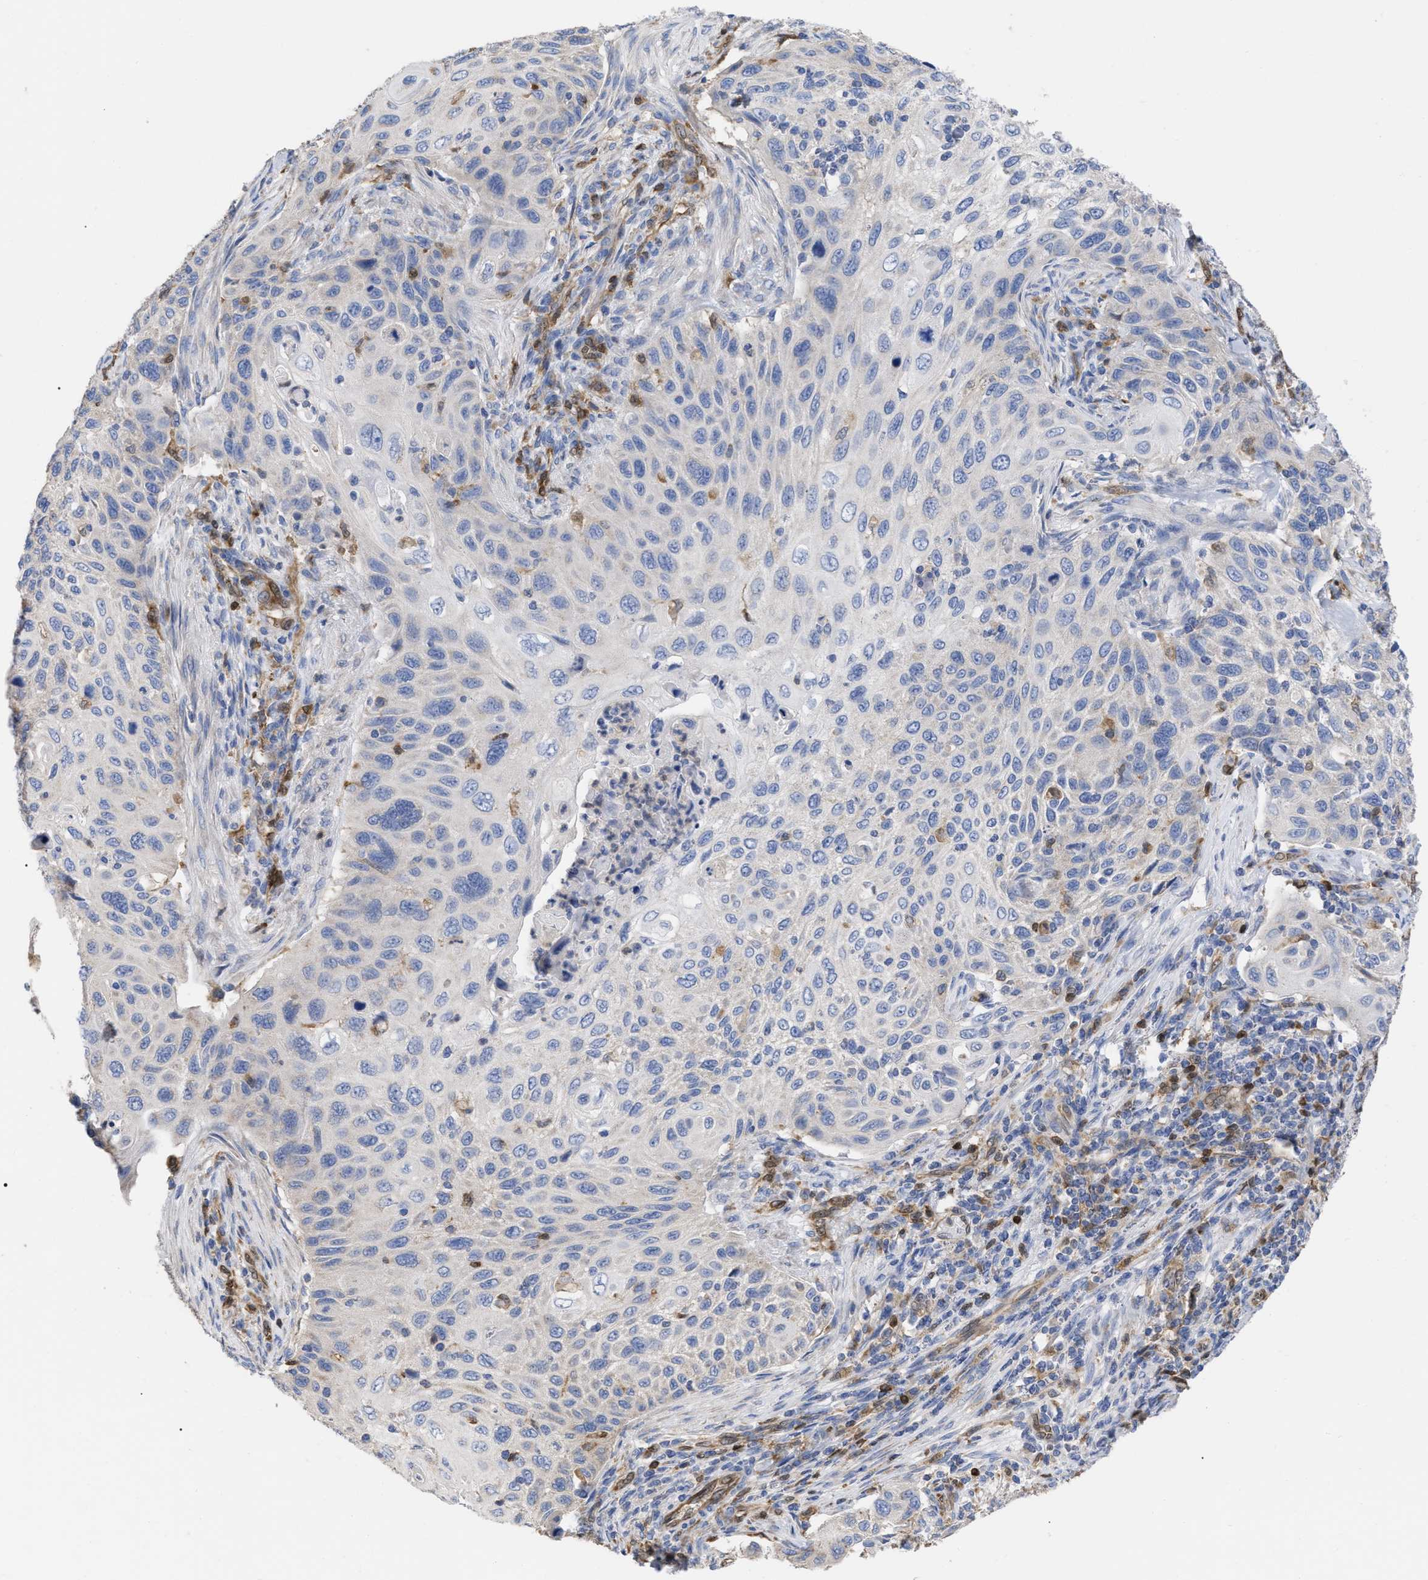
{"staining": {"intensity": "negative", "quantity": "none", "location": "none"}, "tissue": "cervical cancer", "cell_type": "Tumor cells", "image_type": "cancer", "snomed": [{"axis": "morphology", "description": "Squamous cell carcinoma, NOS"}, {"axis": "topography", "description": "Cervix"}], "caption": "The micrograph shows no significant expression in tumor cells of cervical cancer.", "gene": "GIMAP4", "patient": {"sex": "female", "age": 70}}